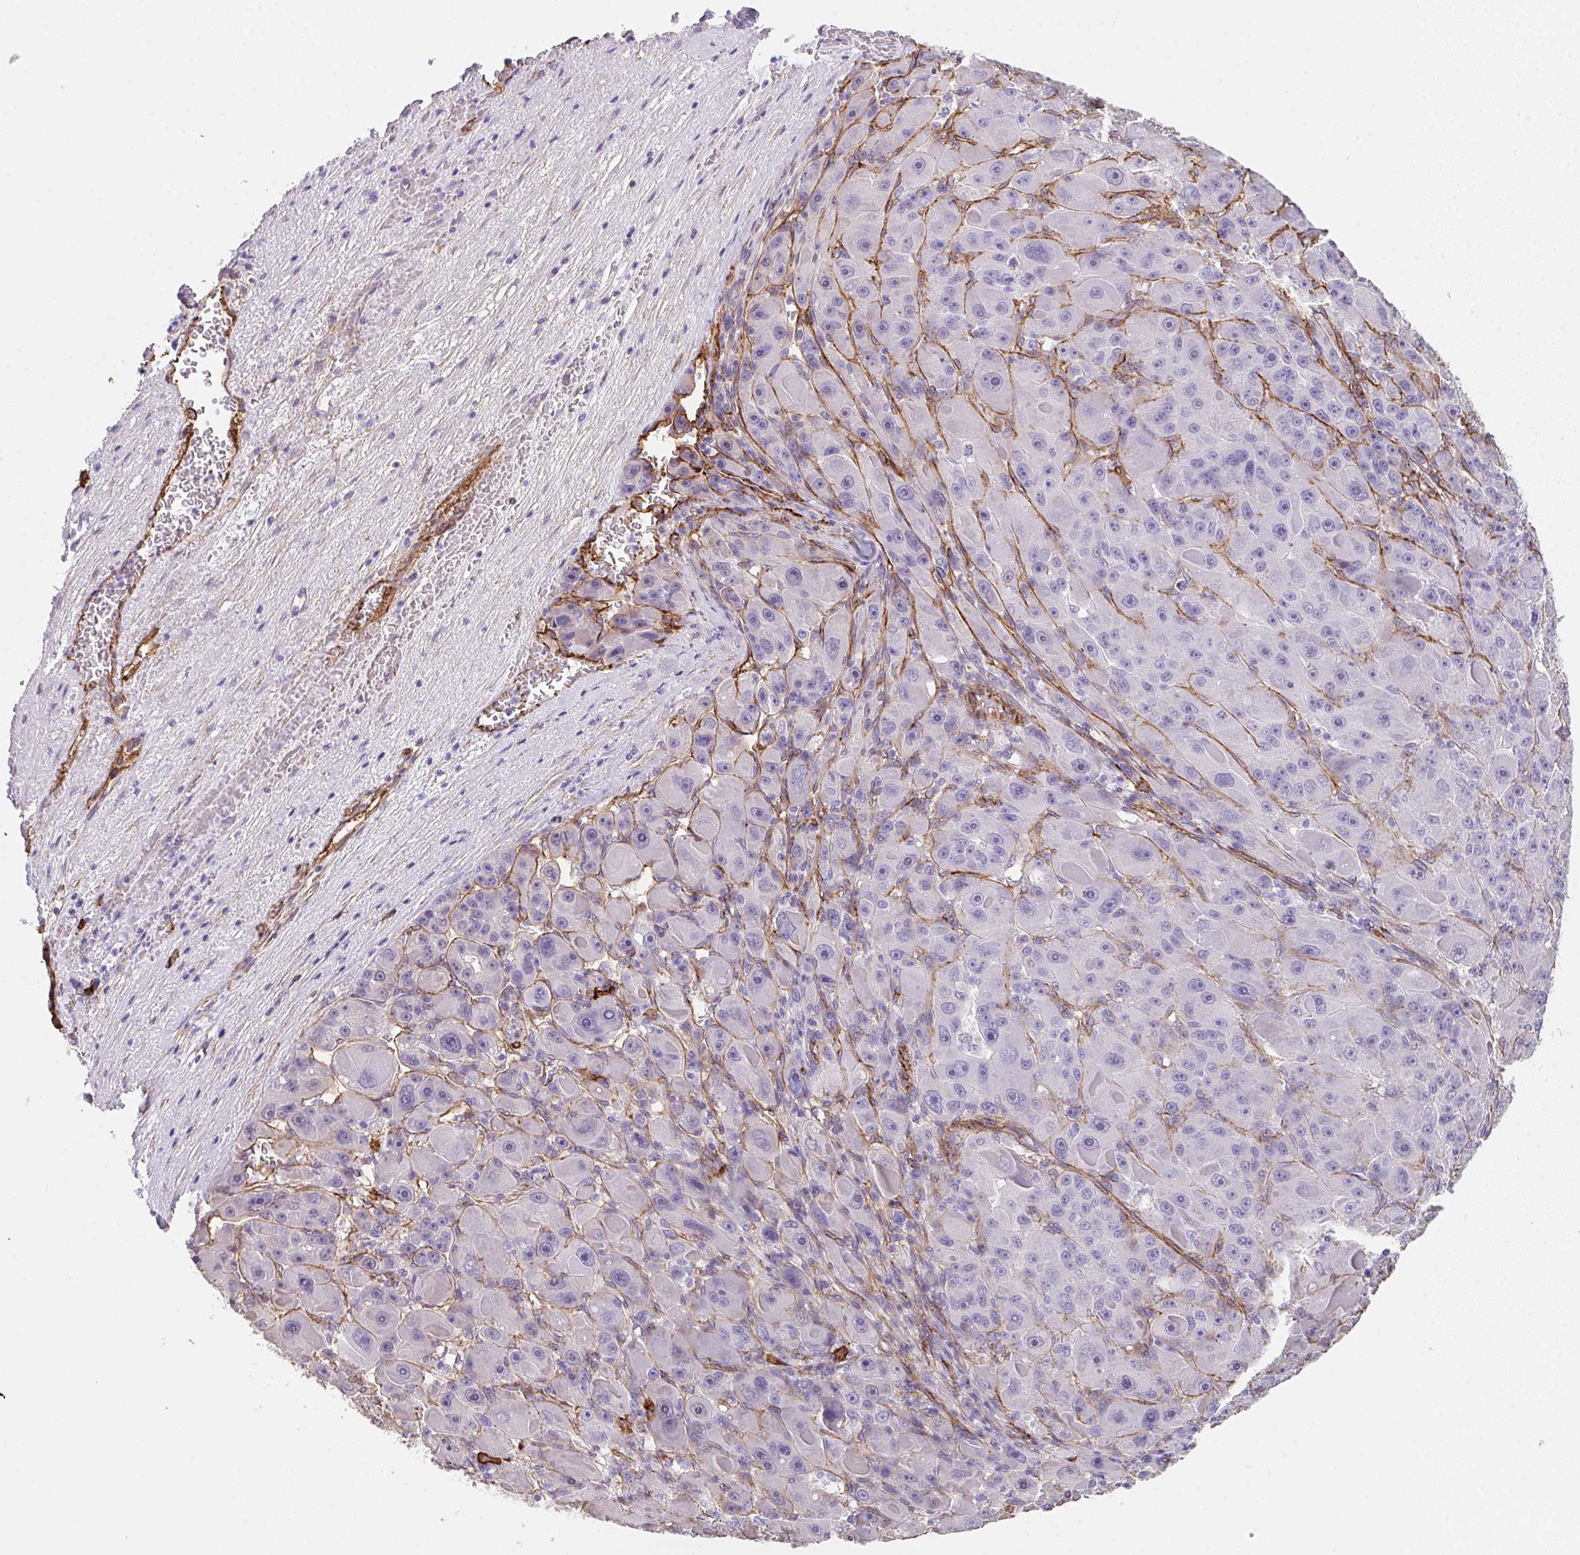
{"staining": {"intensity": "negative", "quantity": "none", "location": "none"}, "tissue": "liver cancer", "cell_type": "Tumor cells", "image_type": "cancer", "snomed": [{"axis": "morphology", "description": "Carcinoma, Hepatocellular, NOS"}, {"axis": "topography", "description": "Liver"}], "caption": "Liver cancer was stained to show a protein in brown. There is no significant expression in tumor cells.", "gene": "DBN1", "patient": {"sex": "male", "age": 76}}